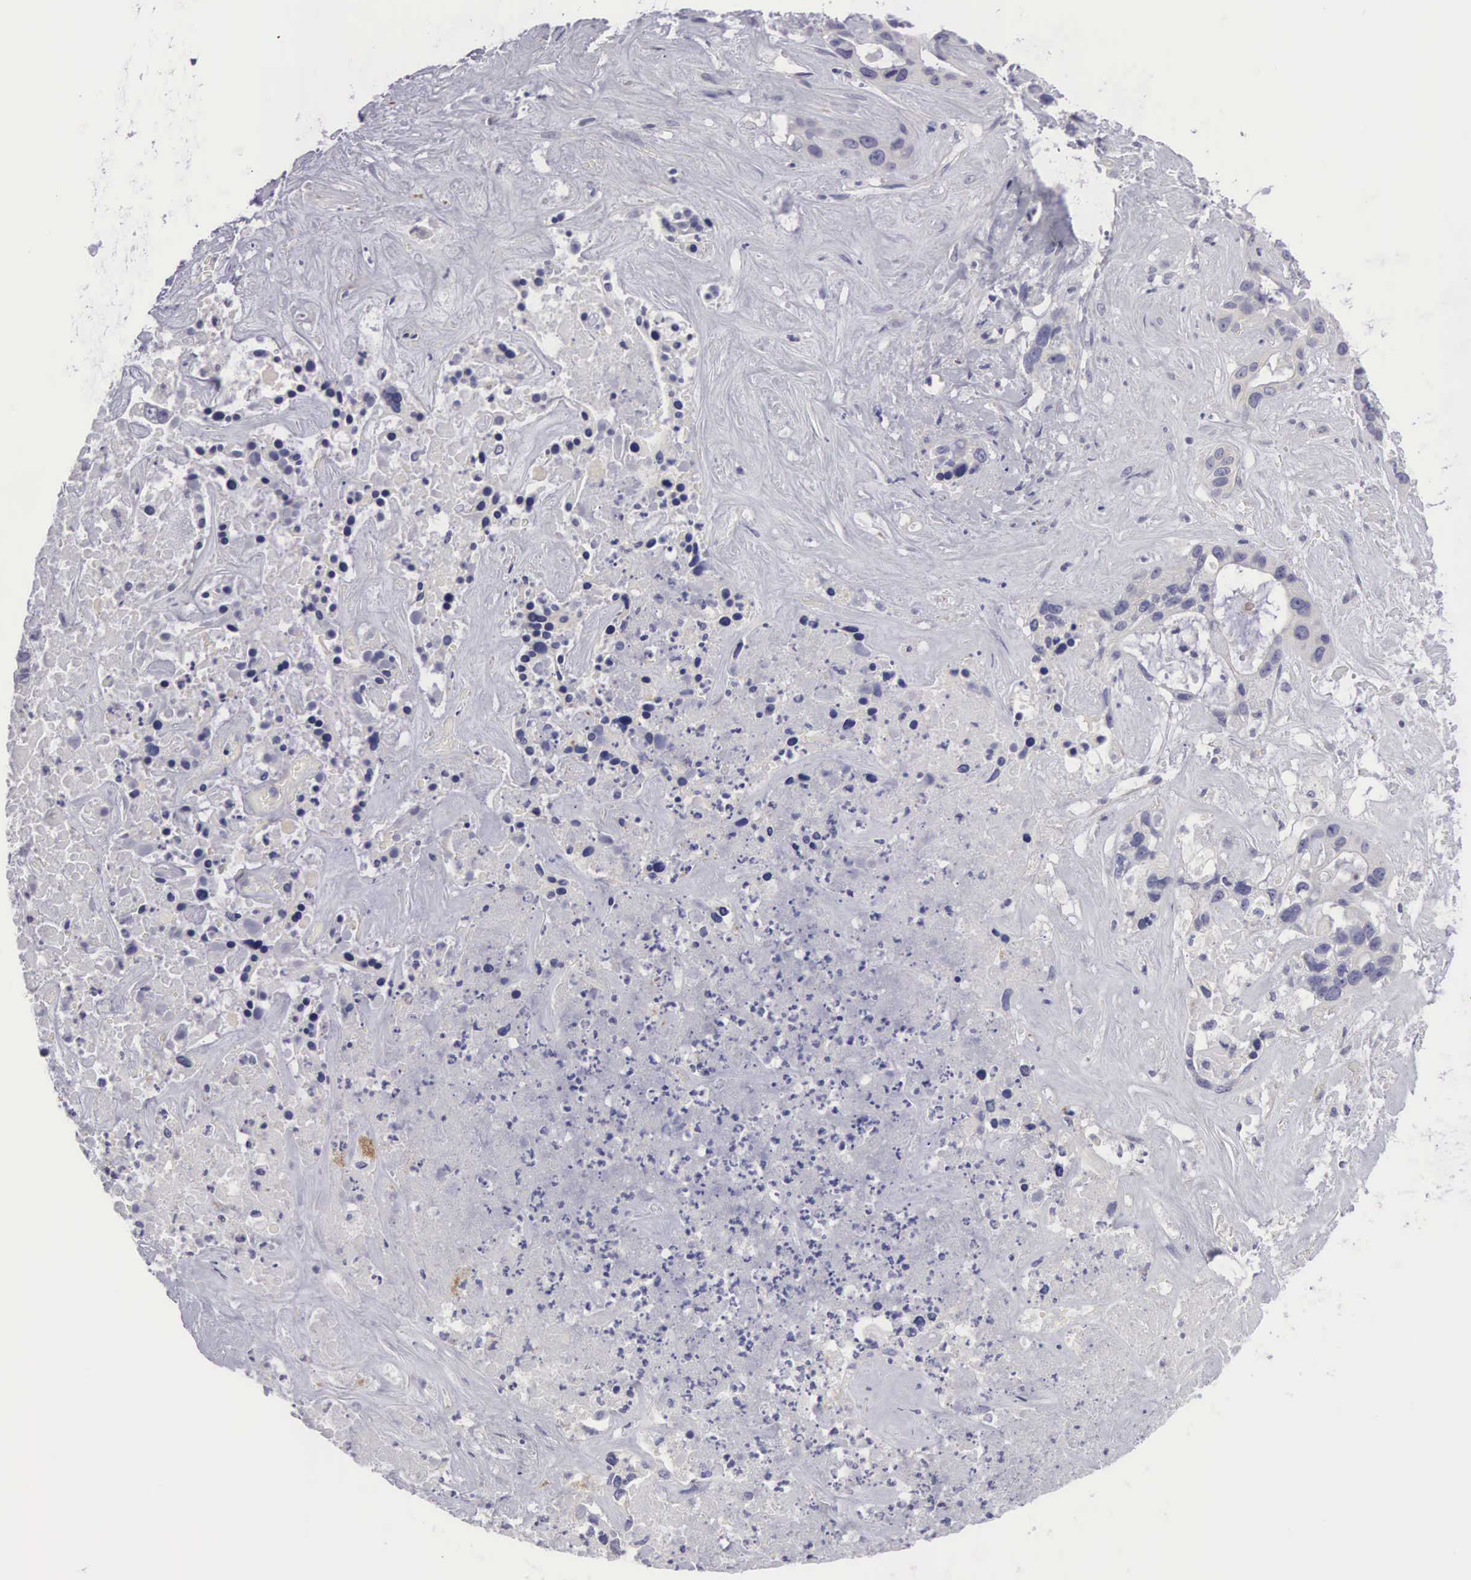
{"staining": {"intensity": "negative", "quantity": "none", "location": "none"}, "tissue": "liver cancer", "cell_type": "Tumor cells", "image_type": "cancer", "snomed": [{"axis": "morphology", "description": "Cholangiocarcinoma"}, {"axis": "topography", "description": "Liver"}], "caption": "High magnification brightfield microscopy of liver cancer stained with DAB (brown) and counterstained with hematoxylin (blue): tumor cells show no significant staining. (Immunohistochemistry, brightfield microscopy, high magnification).", "gene": "SLITRK4", "patient": {"sex": "female", "age": 65}}